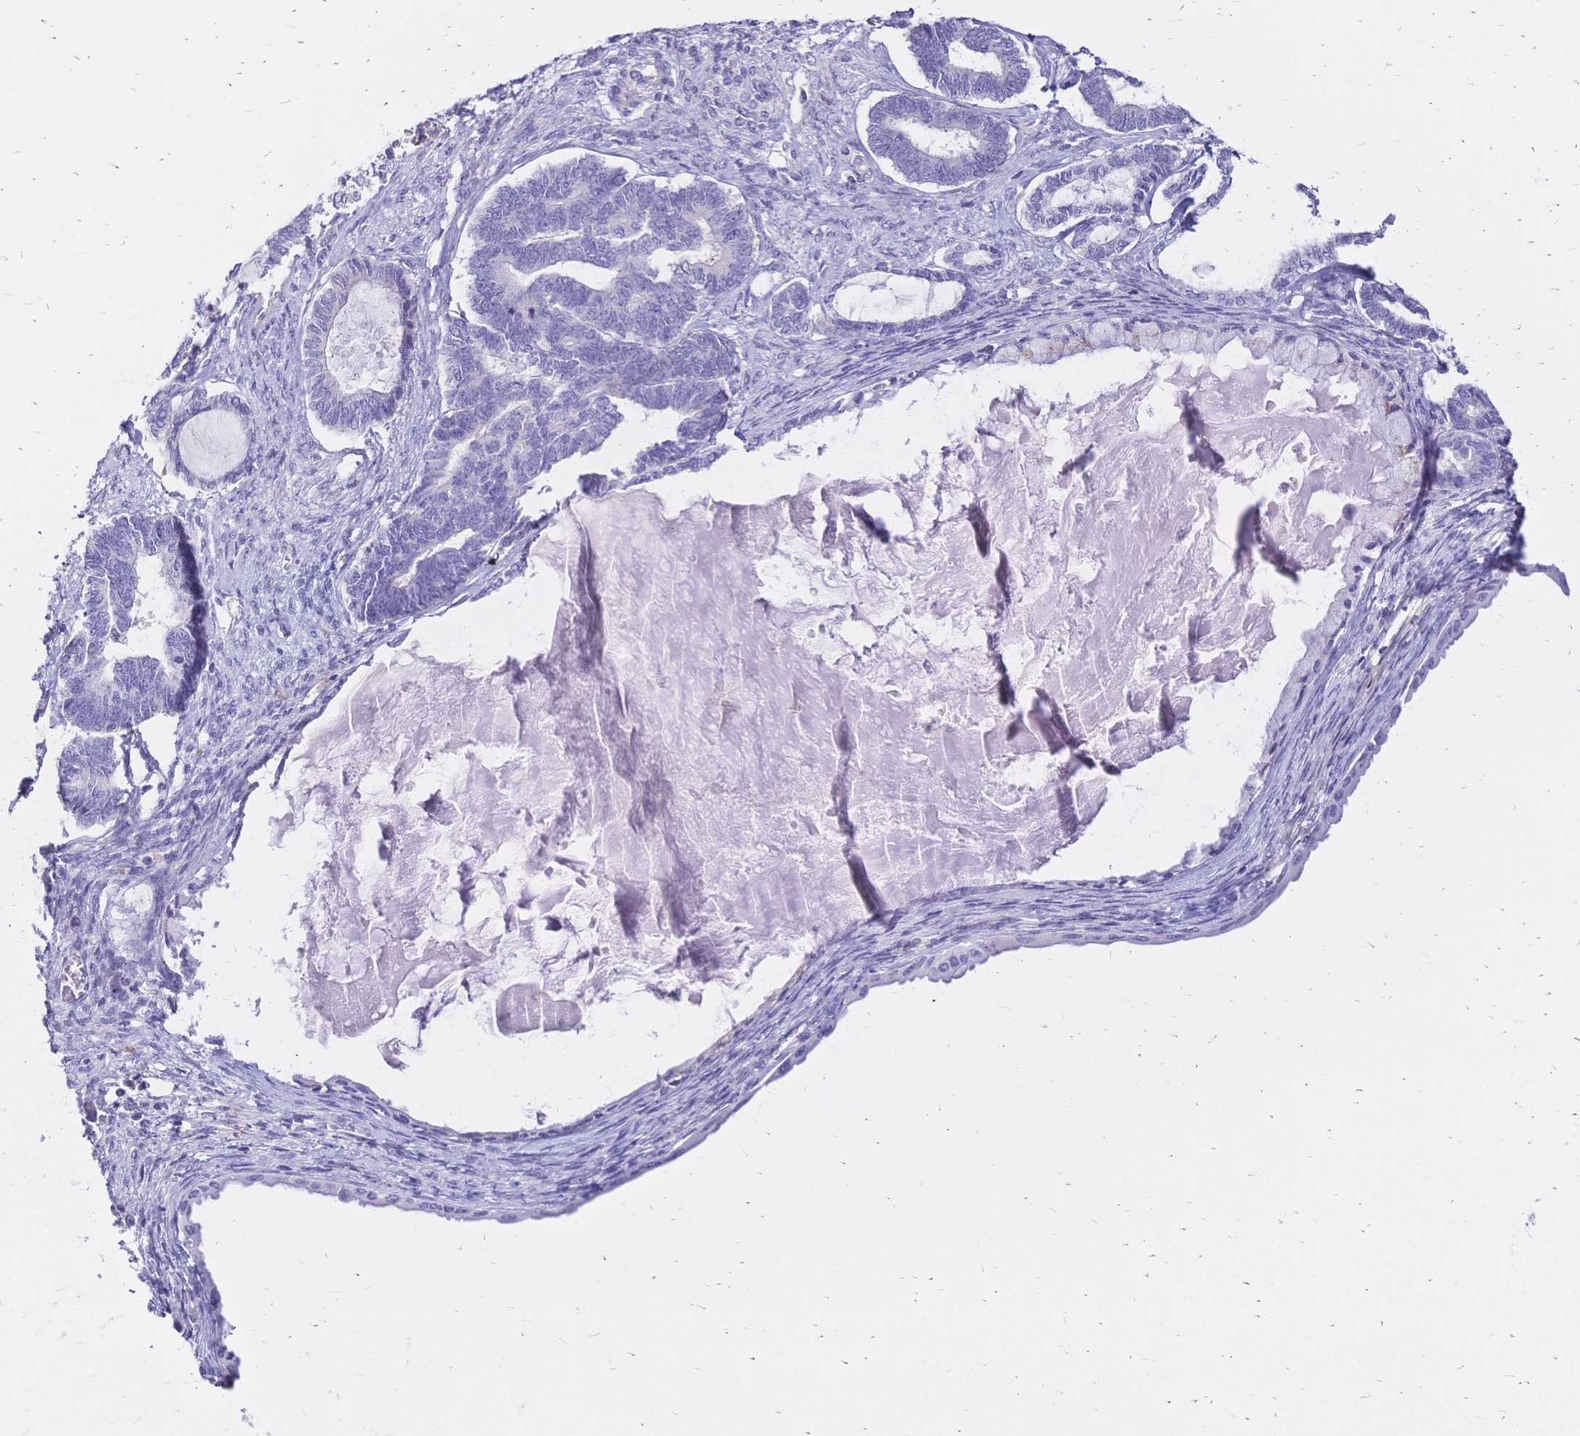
{"staining": {"intensity": "negative", "quantity": "none", "location": "none"}, "tissue": "ovarian cancer", "cell_type": "Tumor cells", "image_type": "cancer", "snomed": [{"axis": "morphology", "description": "Carcinoma, endometroid"}, {"axis": "topography", "description": "Ovary"}], "caption": "Photomicrograph shows no significant protein positivity in tumor cells of endometroid carcinoma (ovarian).", "gene": "IL2RA", "patient": {"sex": "female", "age": 70}}